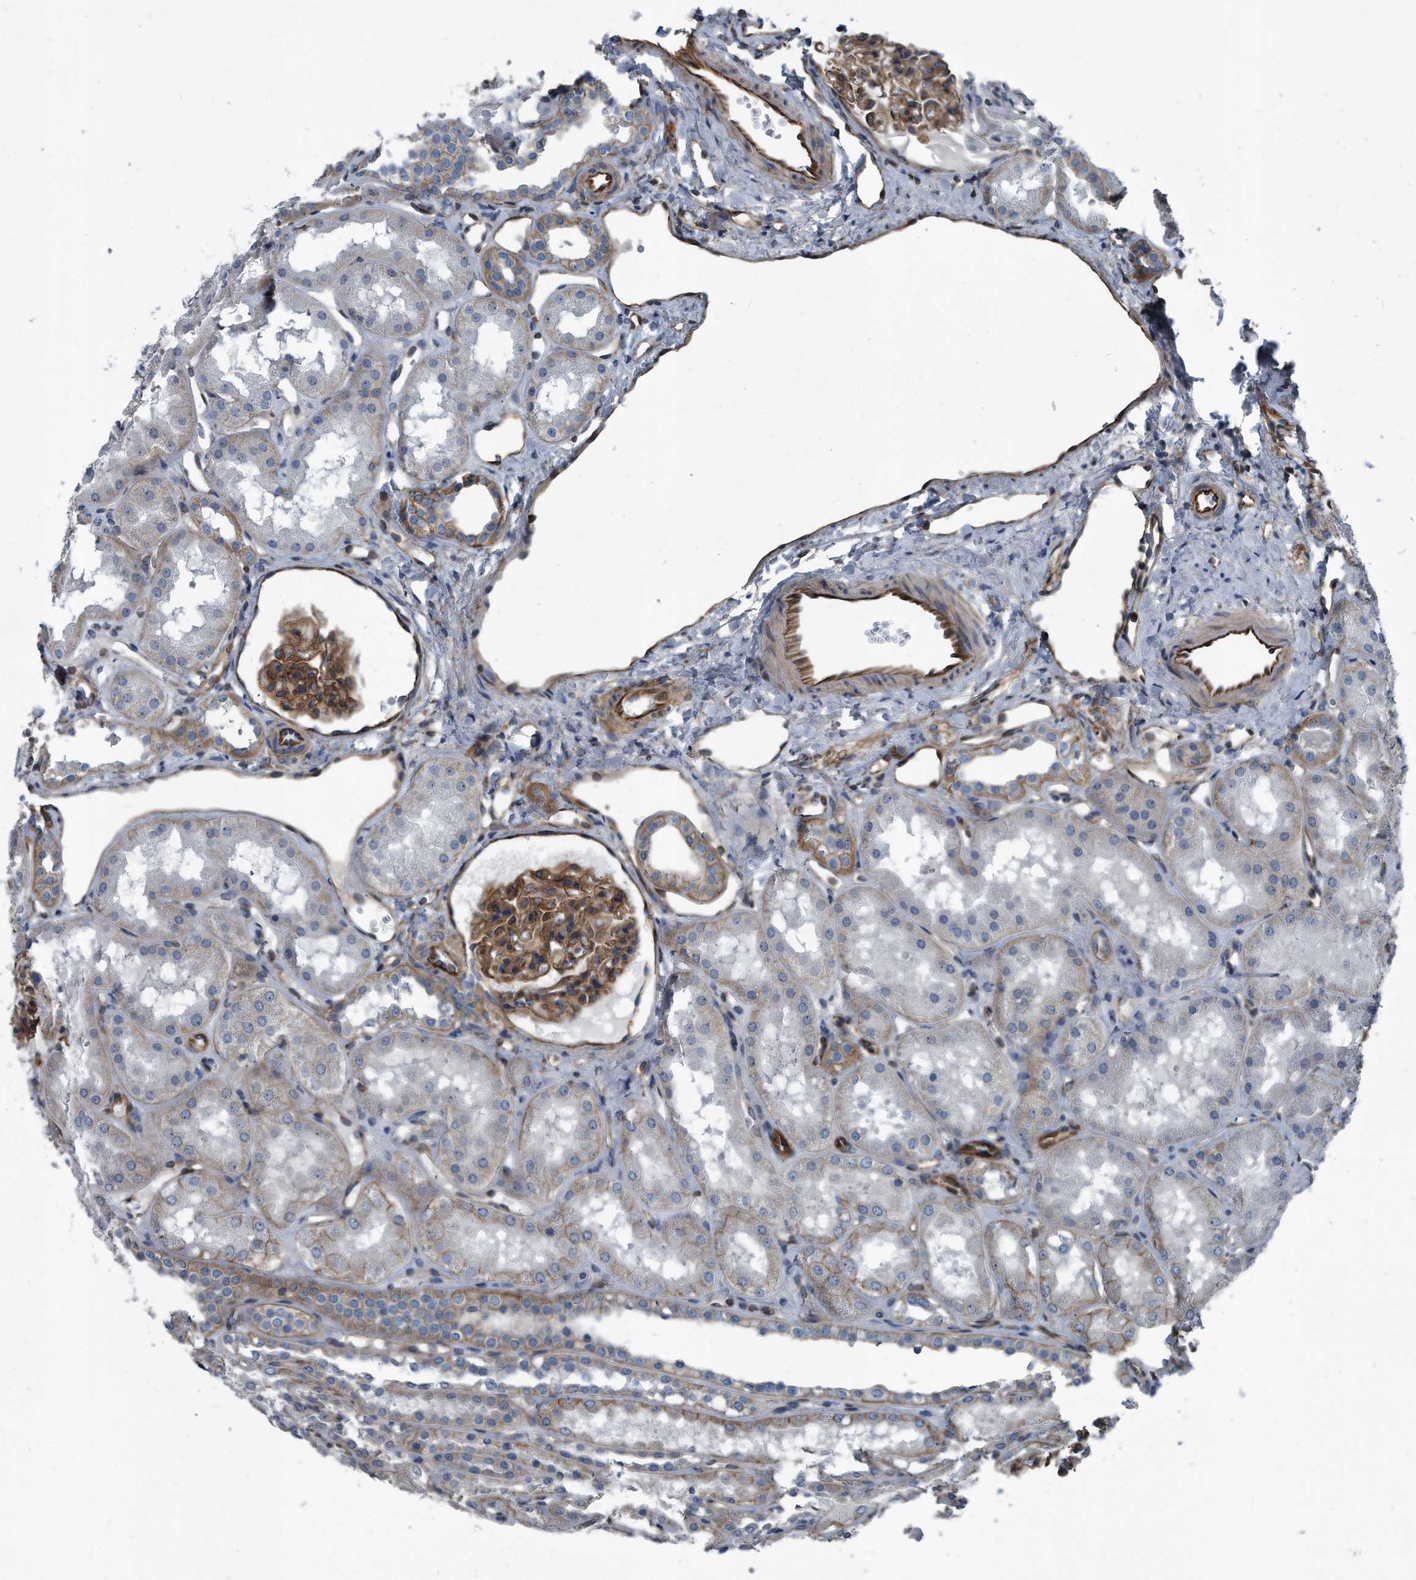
{"staining": {"intensity": "moderate", "quantity": ">75%", "location": "cytoplasmic/membranous"}, "tissue": "kidney", "cell_type": "Cells in glomeruli", "image_type": "normal", "snomed": [{"axis": "morphology", "description": "Normal tissue, NOS"}, {"axis": "topography", "description": "Kidney"}], "caption": "IHC staining of unremarkable kidney, which exhibits medium levels of moderate cytoplasmic/membranous positivity in about >75% of cells in glomeruli indicating moderate cytoplasmic/membranous protein expression. The staining was performed using DAB (3,3'-diaminobenzidine) (brown) for protein detection and nuclei were counterstained in hematoxylin (blue).", "gene": "PLEC", "patient": {"sex": "male", "age": 16}}